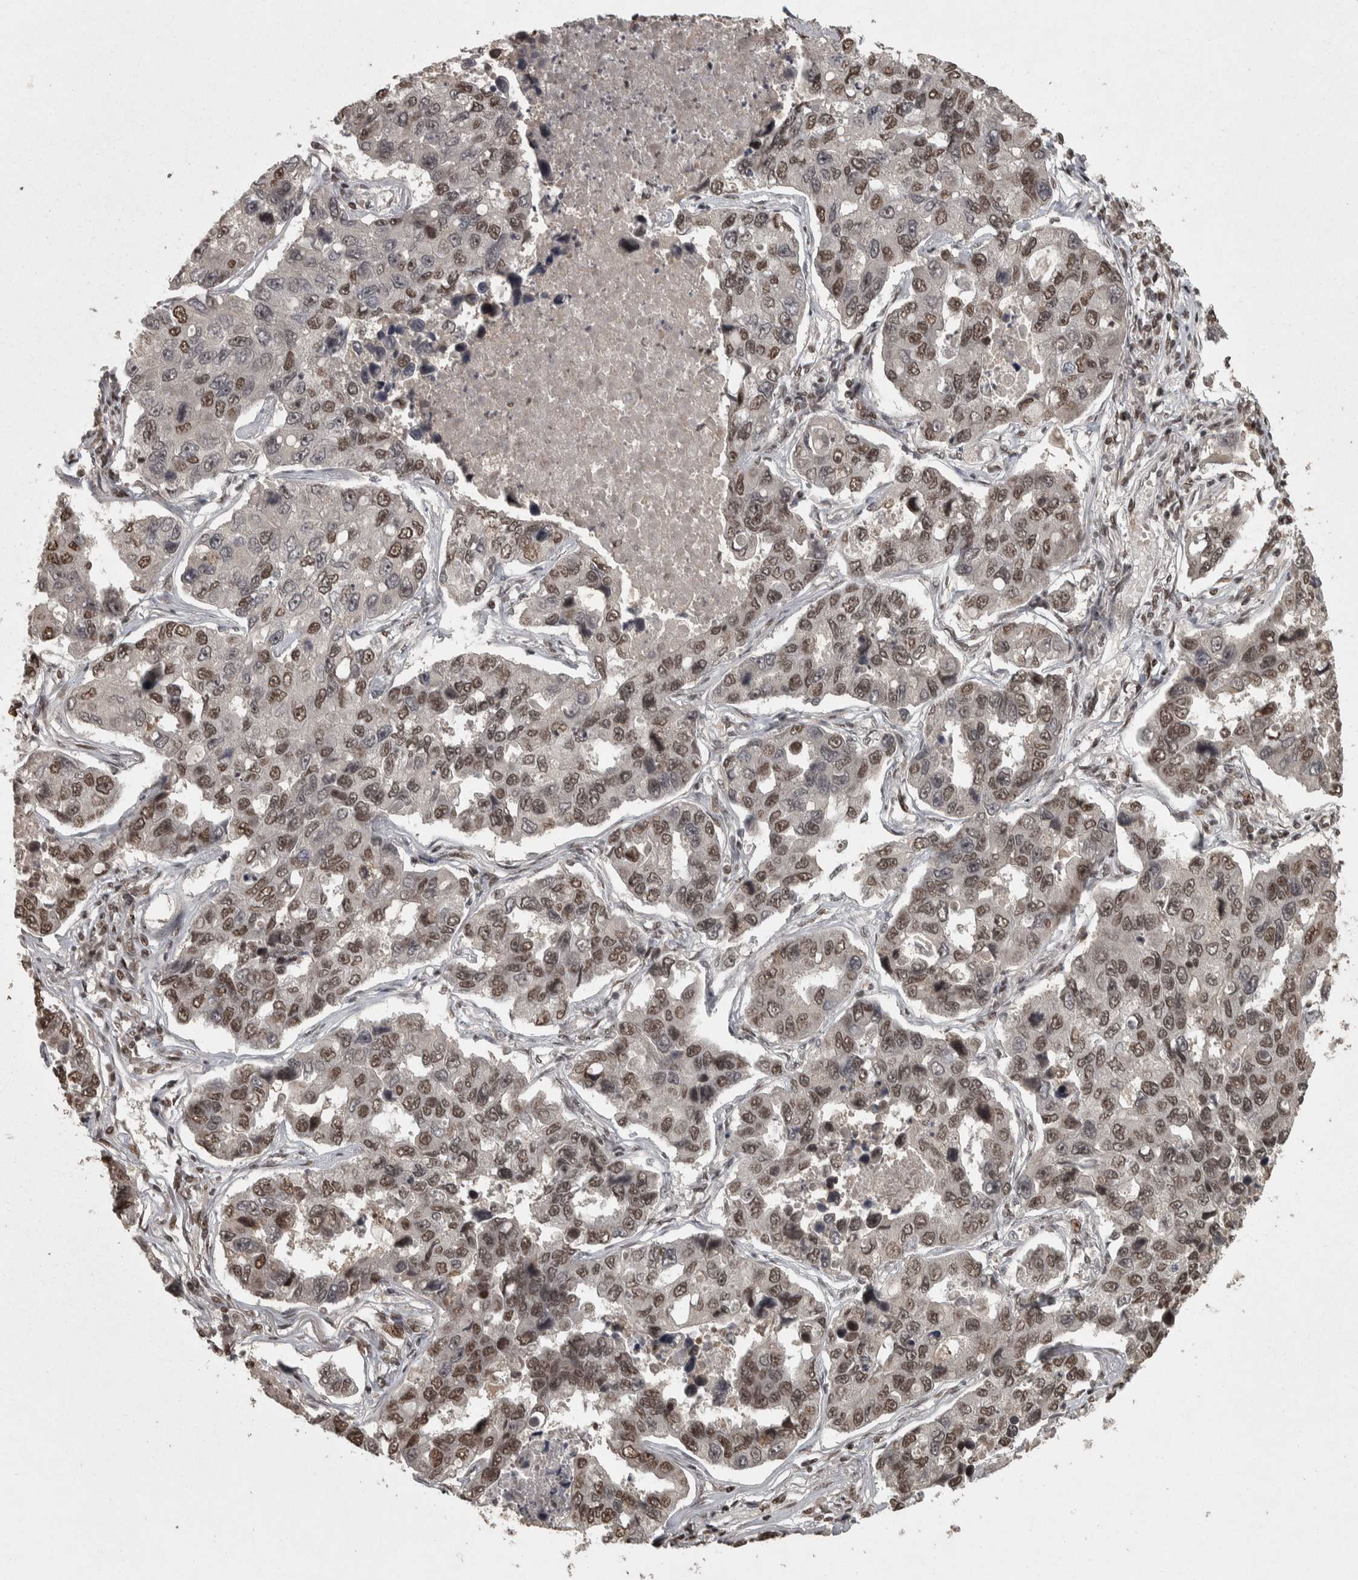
{"staining": {"intensity": "moderate", "quantity": ">75%", "location": "nuclear"}, "tissue": "lung cancer", "cell_type": "Tumor cells", "image_type": "cancer", "snomed": [{"axis": "morphology", "description": "Adenocarcinoma, NOS"}, {"axis": "topography", "description": "Lung"}], "caption": "Immunohistochemical staining of human lung adenocarcinoma shows medium levels of moderate nuclear protein staining in approximately >75% of tumor cells. Using DAB (3,3'-diaminobenzidine) (brown) and hematoxylin (blue) stains, captured at high magnification using brightfield microscopy.", "gene": "ZFHX4", "patient": {"sex": "male", "age": 64}}